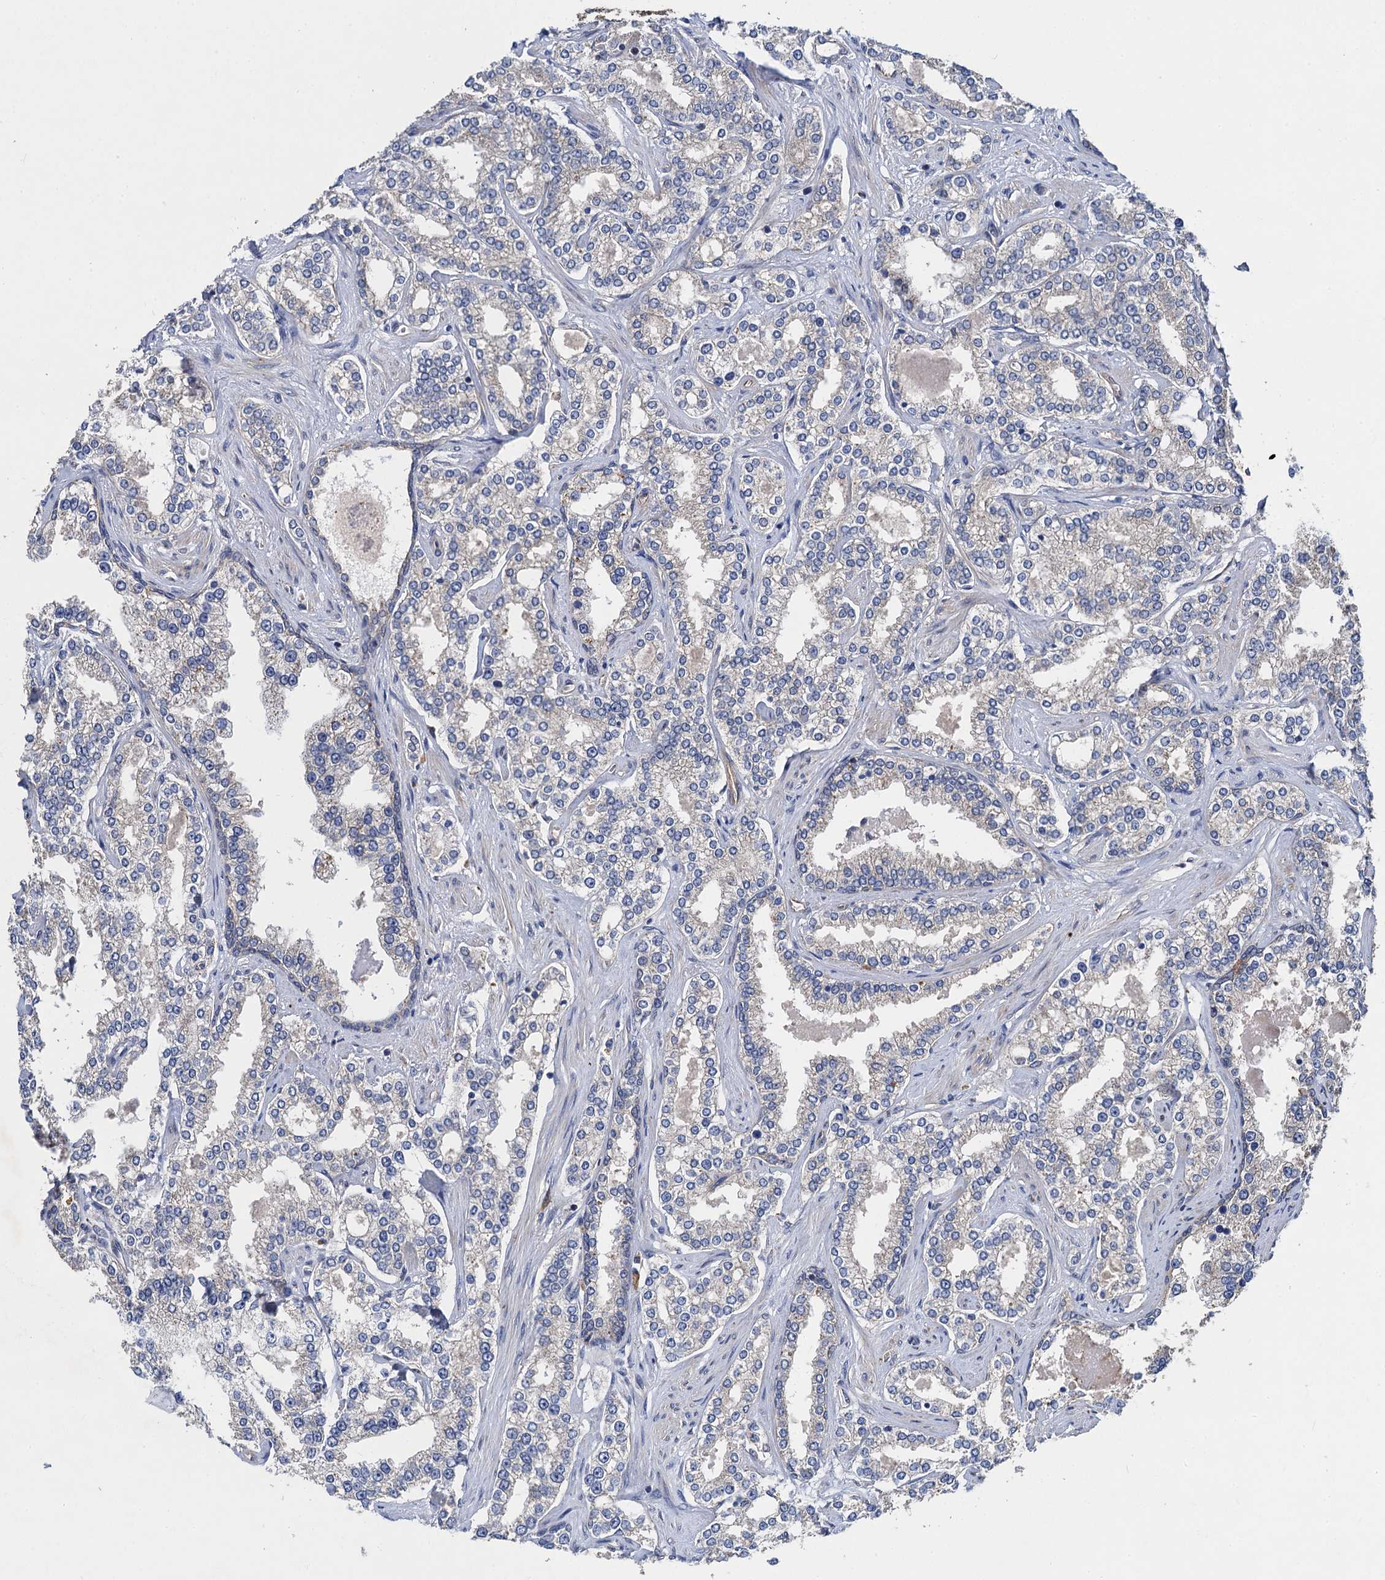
{"staining": {"intensity": "negative", "quantity": "none", "location": "none"}, "tissue": "prostate cancer", "cell_type": "Tumor cells", "image_type": "cancer", "snomed": [{"axis": "morphology", "description": "Normal tissue, NOS"}, {"axis": "morphology", "description": "Adenocarcinoma, High grade"}, {"axis": "topography", "description": "Prostate"}], "caption": "Tumor cells are negative for protein expression in human prostate cancer. Nuclei are stained in blue.", "gene": "PJA2", "patient": {"sex": "male", "age": 83}}